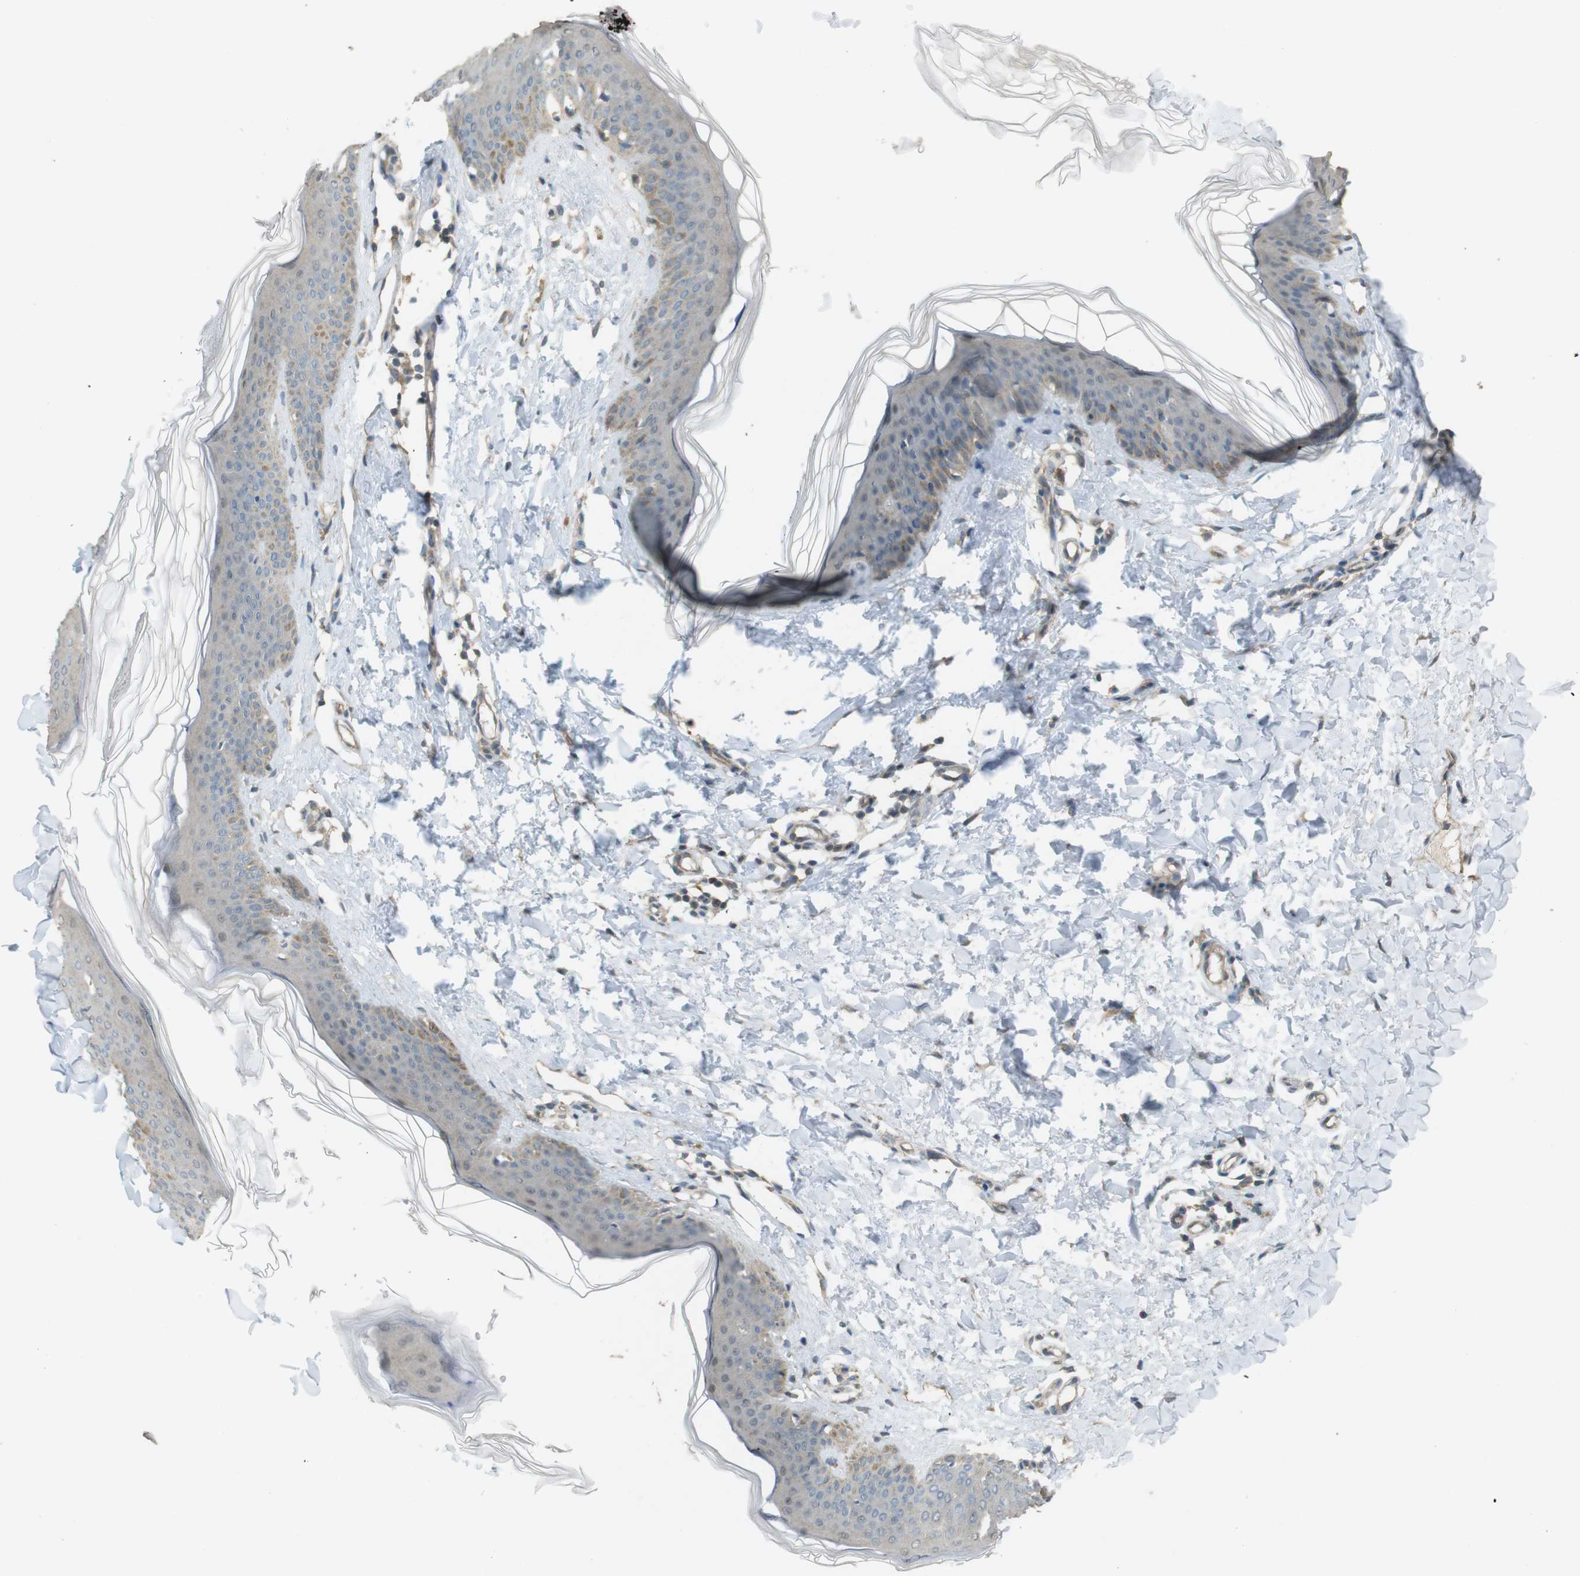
{"staining": {"intensity": "weak", "quantity": ">75%", "location": "cytoplasmic/membranous"}, "tissue": "skin", "cell_type": "Fibroblasts", "image_type": "normal", "snomed": [{"axis": "morphology", "description": "Normal tissue, NOS"}, {"axis": "topography", "description": "Skin"}], "caption": "Immunohistochemistry (DAB (3,3'-diaminobenzidine)) staining of benign human skin exhibits weak cytoplasmic/membranous protein positivity in about >75% of fibroblasts.", "gene": "ZDHHC20", "patient": {"sex": "female", "age": 17}}